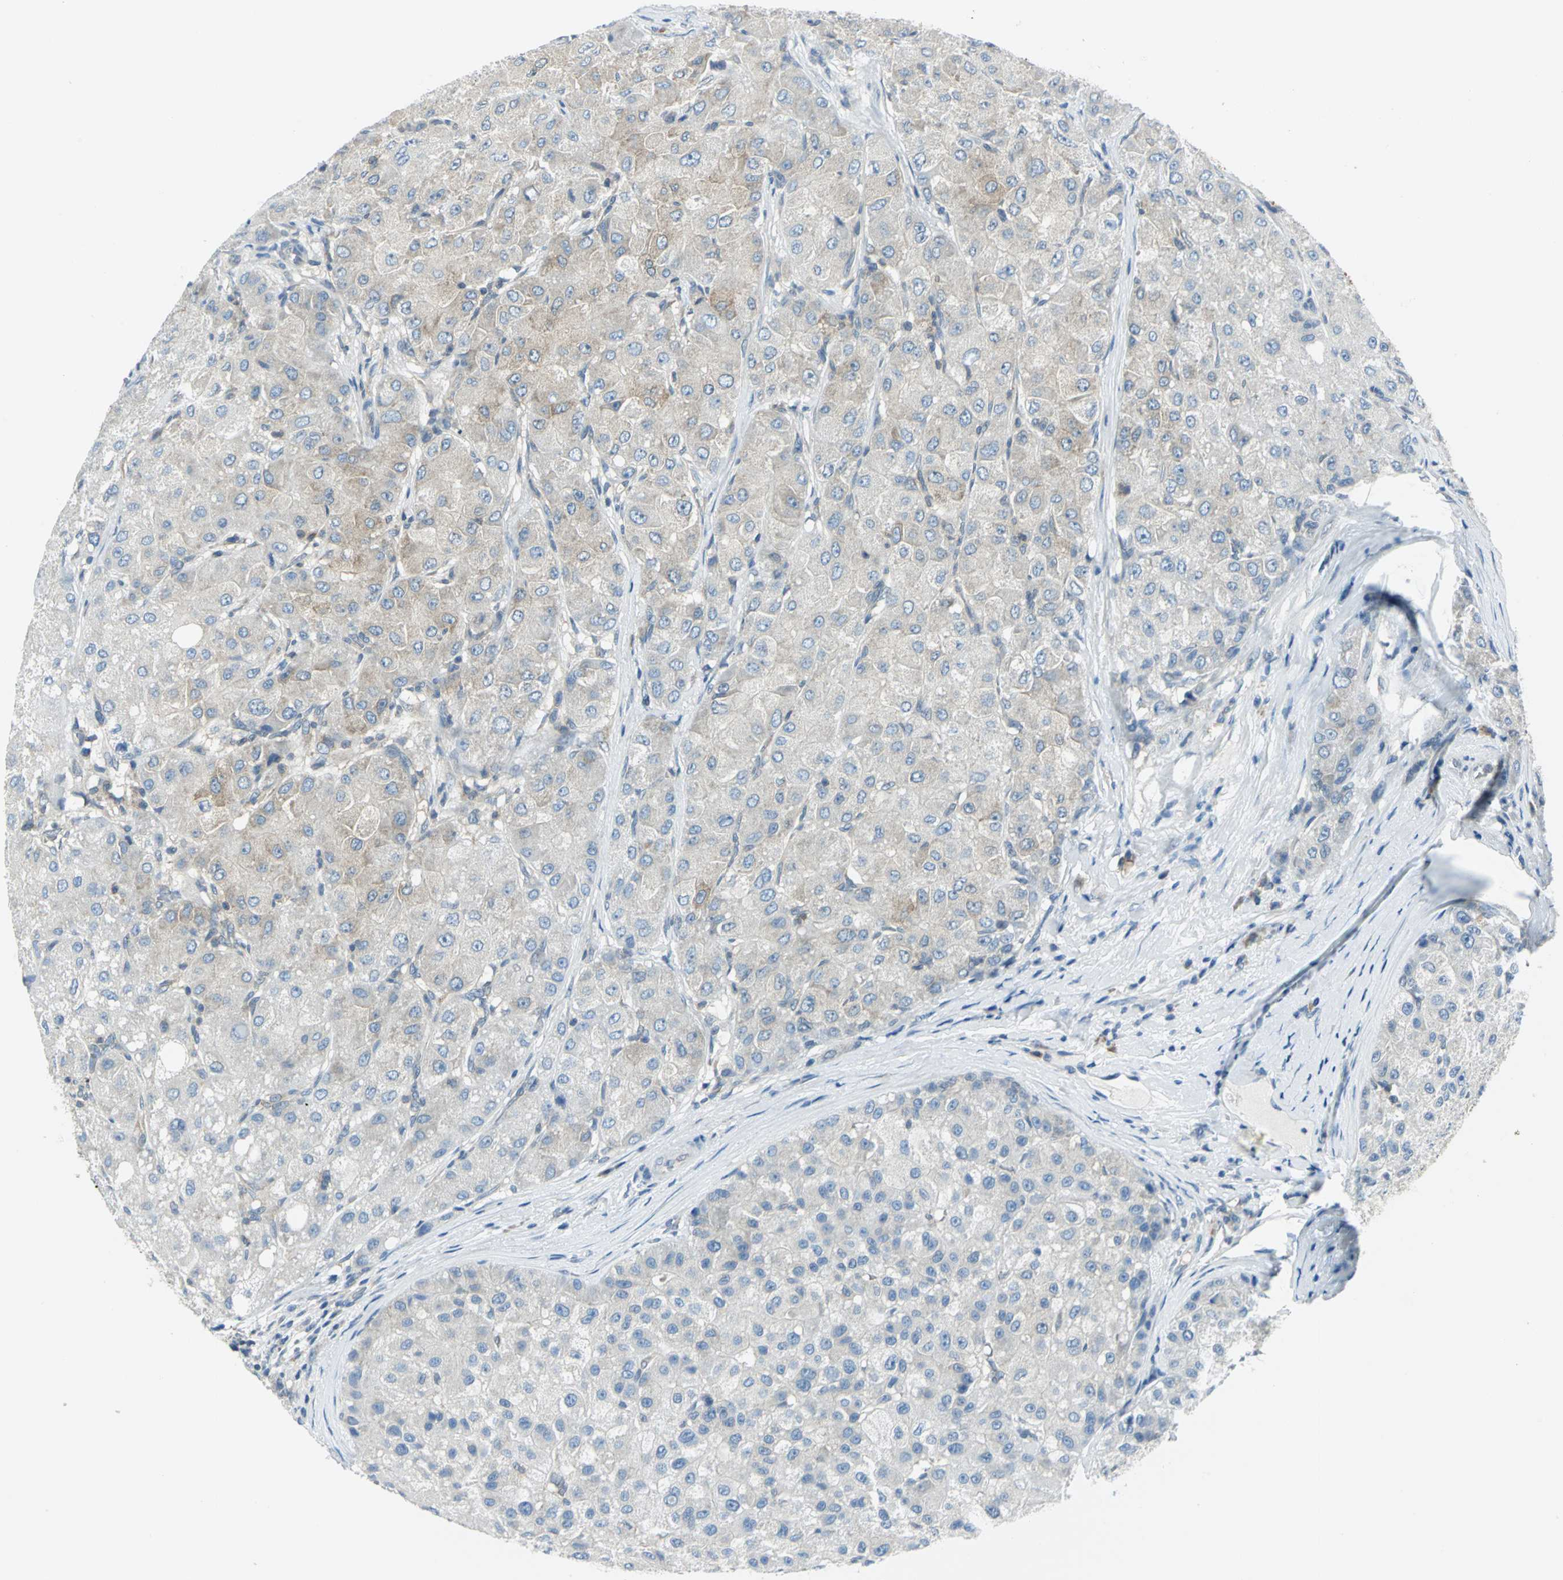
{"staining": {"intensity": "negative", "quantity": "none", "location": "none"}, "tissue": "liver cancer", "cell_type": "Tumor cells", "image_type": "cancer", "snomed": [{"axis": "morphology", "description": "Carcinoma, Hepatocellular, NOS"}, {"axis": "topography", "description": "Liver"}], "caption": "The photomicrograph reveals no significant positivity in tumor cells of hepatocellular carcinoma (liver).", "gene": "ALDOA", "patient": {"sex": "male", "age": 80}}